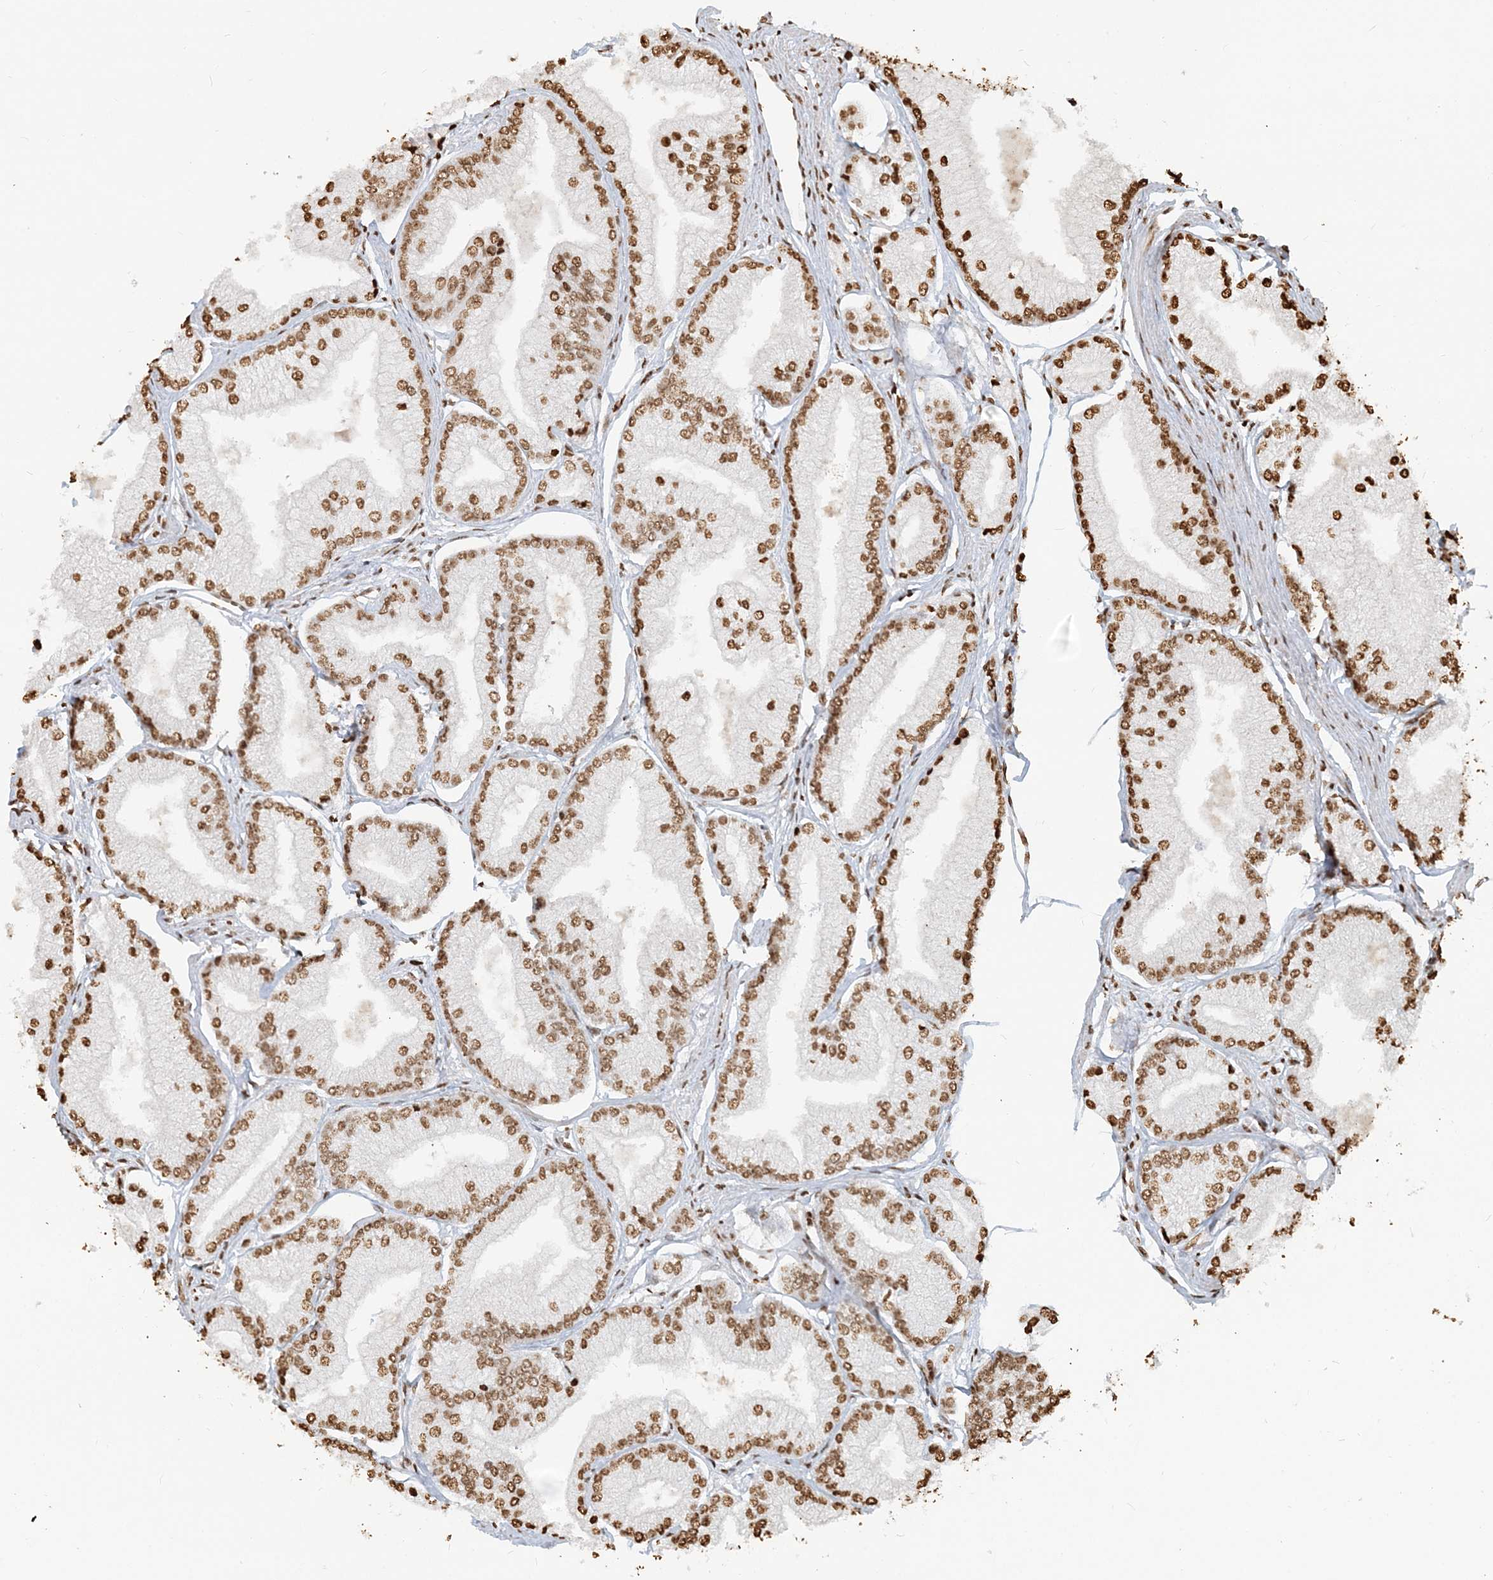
{"staining": {"intensity": "moderate", "quantity": ">75%", "location": "nuclear"}, "tissue": "prostate cancer", "cell_type": "Tumor cells", "image_type": "cancer", "snomed": [{"axis": "morphology", "description": "Adenocarcinoma, Low grade"}, {"axis": "topography", "description": "Prostate"}], "caption": "Low-grade adenocarcinoma (prostate) tissue displays moderate nuclear expression in about >75% of tumor cells, visualized by immunohistochemistry.", "gene": "H3-3B", "patient": {"sex": "male", "age": 52}}